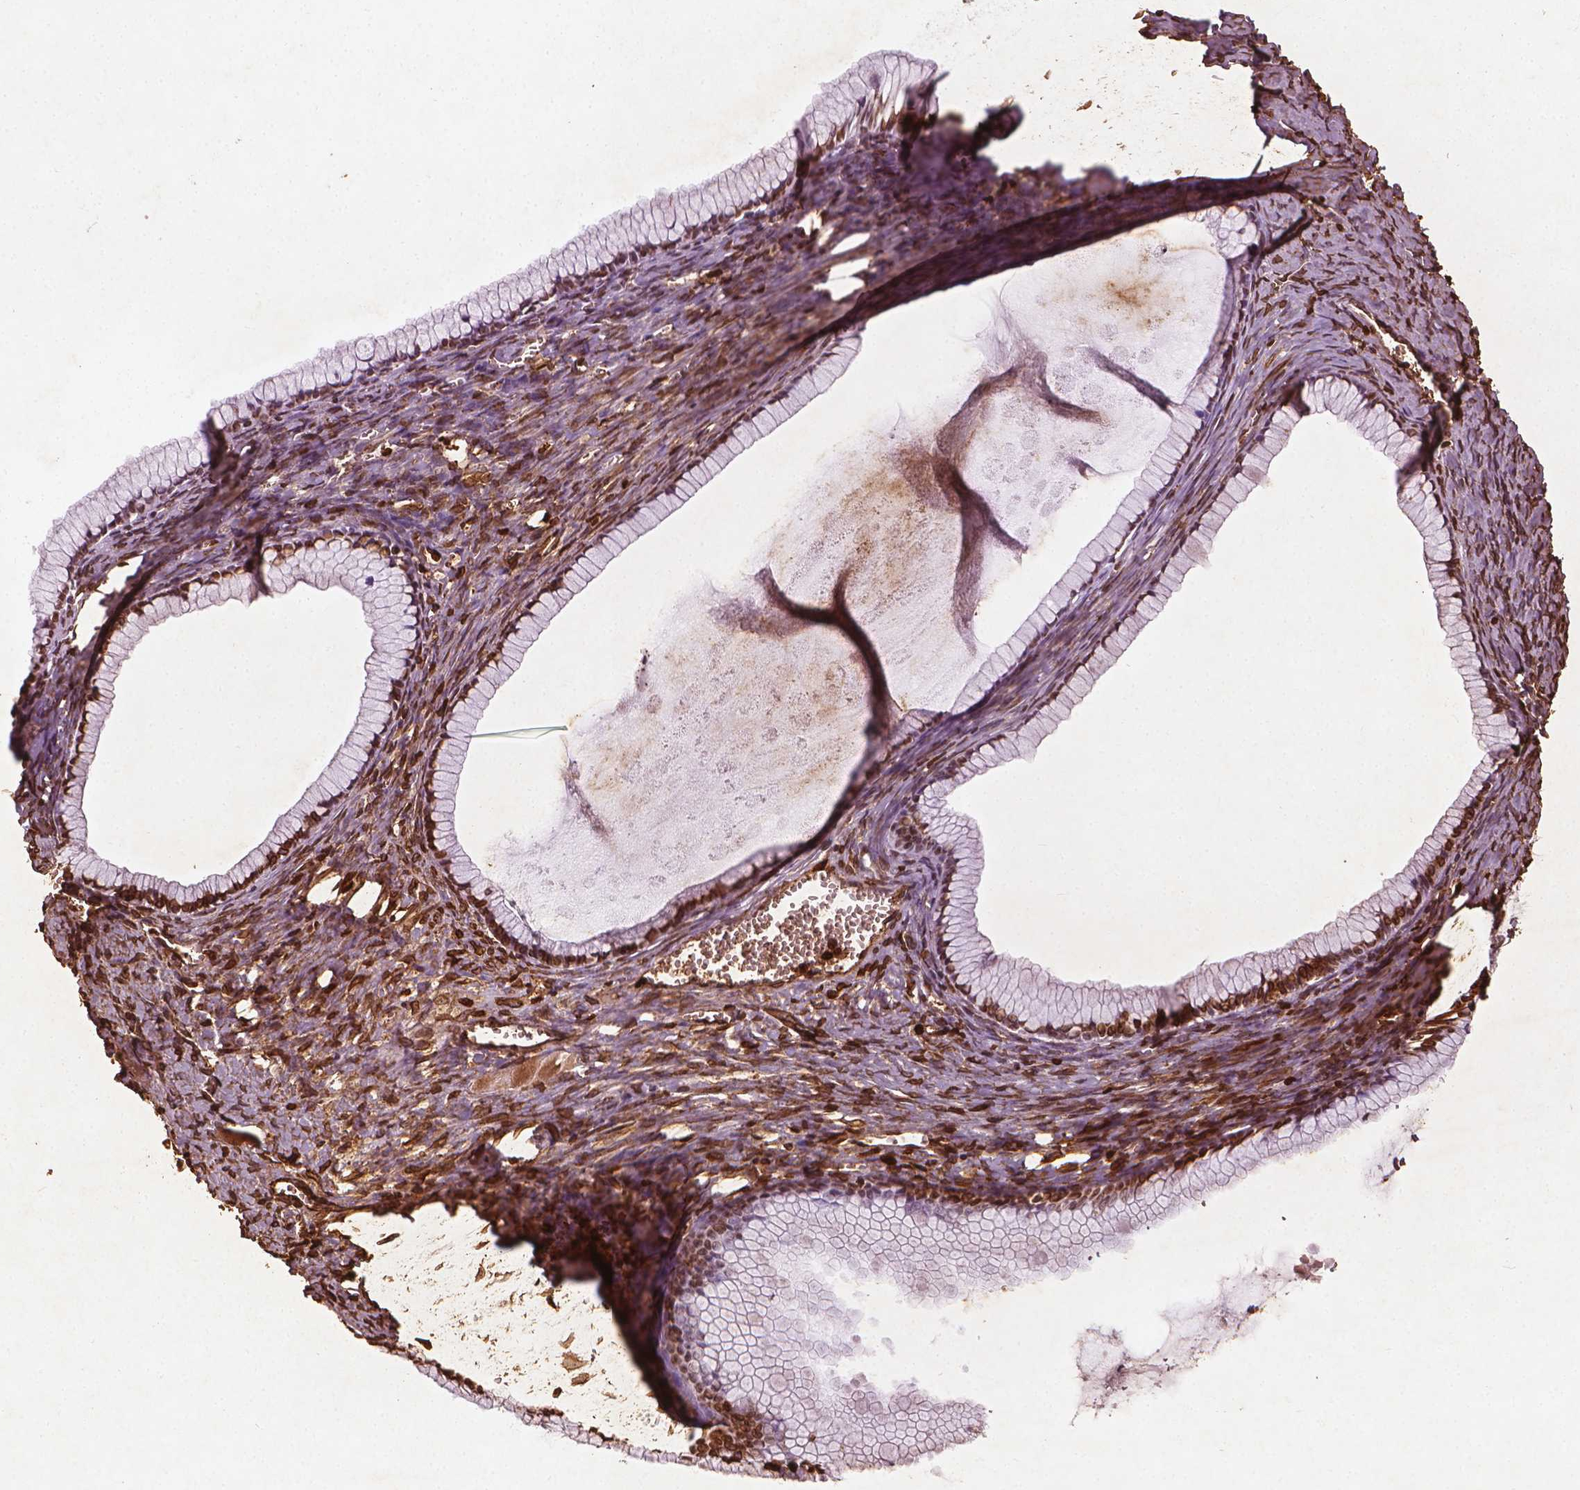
{"staining": {"intensity": "strong", "quantity": ">75%", "location": "cytoplasmic/membranous,nuclear"}, "tissue": "ovarian cancer", "cell_type": "Tumor cells", "image_type": "cancer", "snomed": [{"axis": "morphology", "description": "Cystadenocarcinoma, mucinous, NOS"}, {"axis": "topography", "description": "Ovary"}], "caption": "Ovarian mucinous cystadenocarcinoma tissue exhibits strong cytoplasmic/membranous and nuclear positivity in about >75% of tumor cells, visualized by immunohistochemistry.", "gene": "LMNB1", "patient": {"sex": "female", "age": 41}}